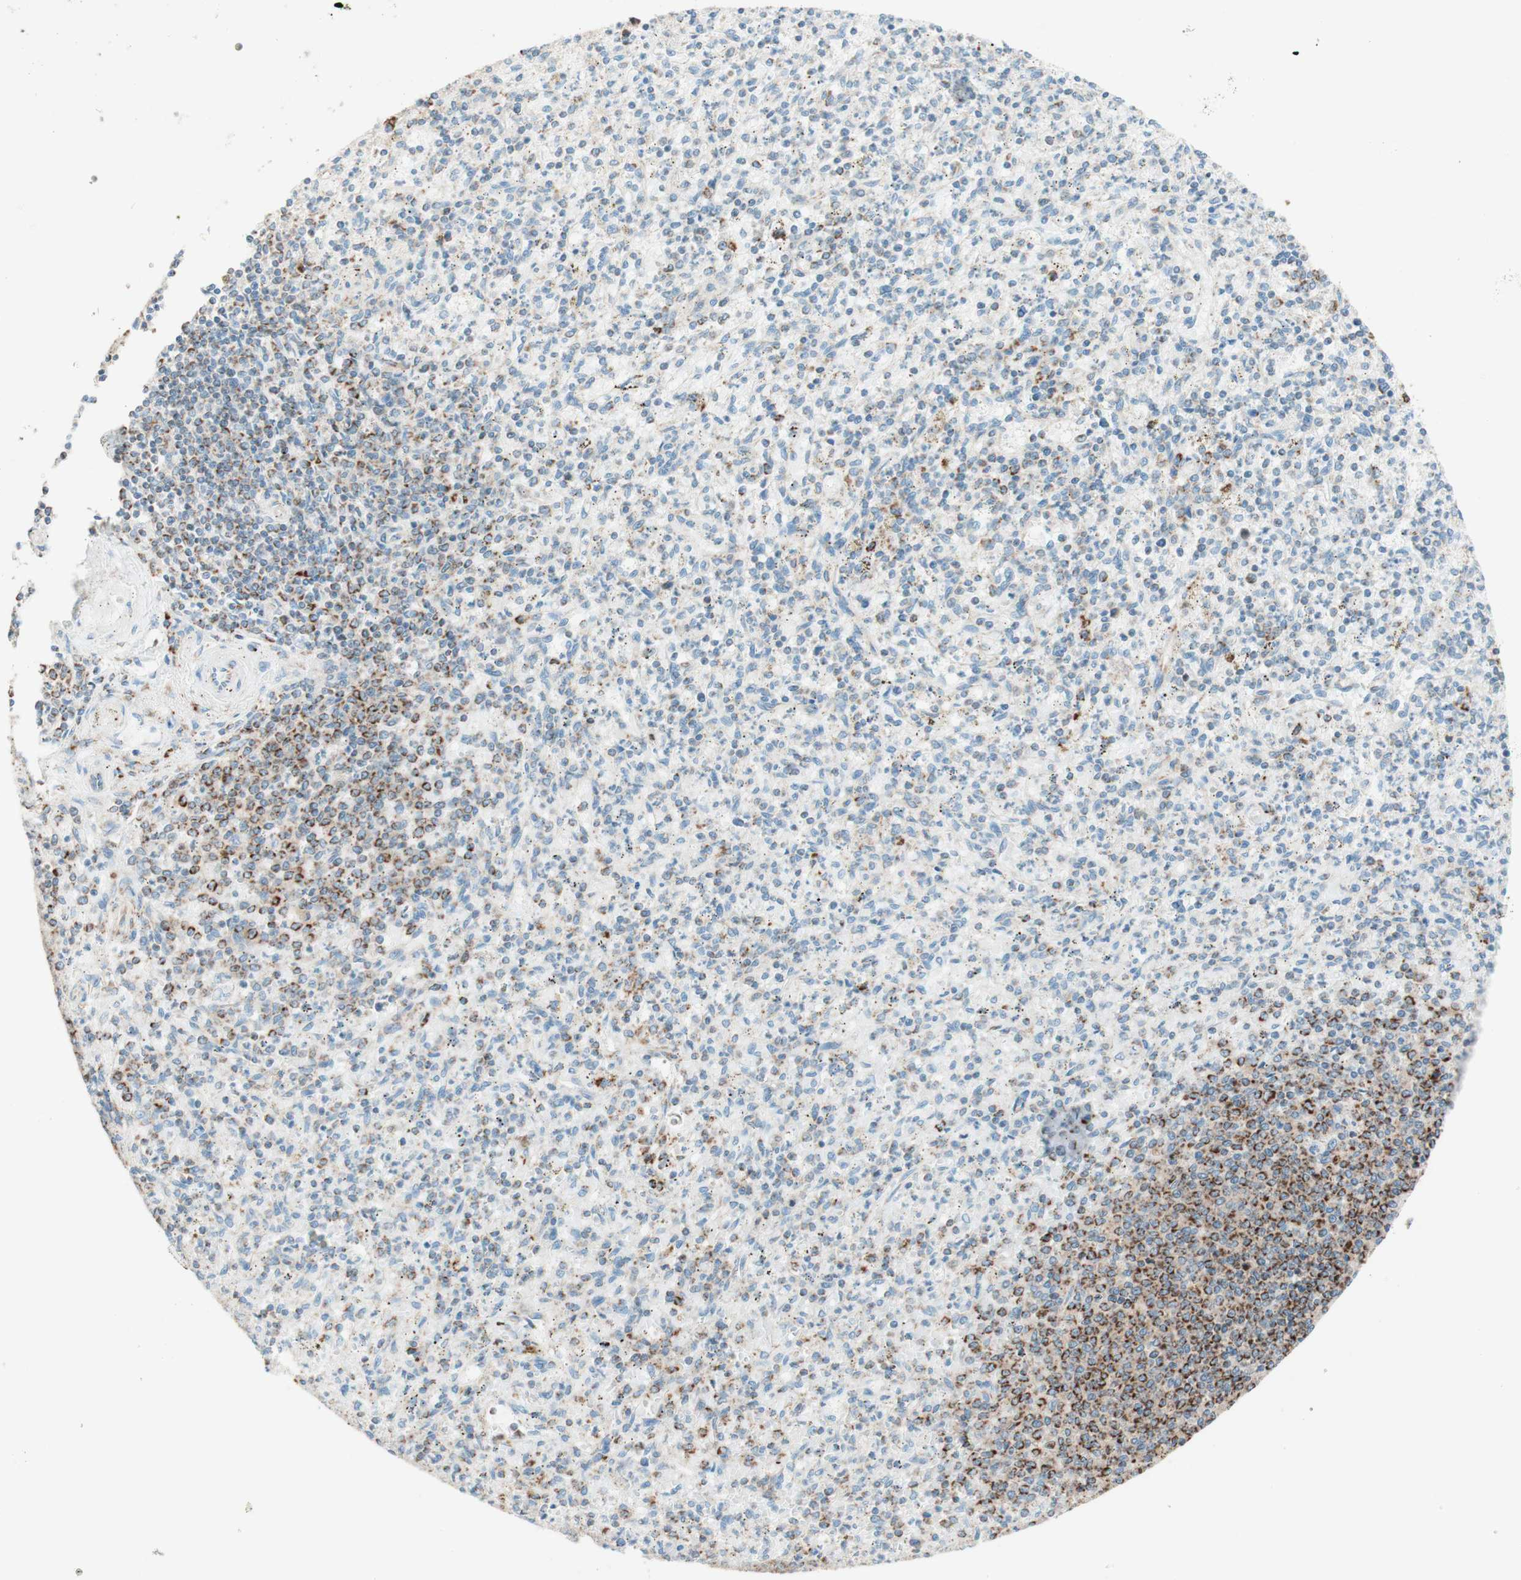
{"staining": {"intensity": "moderate", "quantity": "<25%", "location": "cytoplasmic/membranous"}, "tissue": "spleen", "cell_type": "Cells in red pulp", "image_type": "normal", "snomed": [{"axis": "morphology", "description": "Normal tissue, NOS"}, {"axis": "topography", "description": "Spleen"}], "caption": "Spleen stained with DAB (3,3'-diaminobenzidine) IHC reveals low levels of moderate cytoplasmic/membranous expression in approximately <25% of cells in red pulp.", "gene": "TOMM20", "patient": {"sex": "male", "age": 72}}